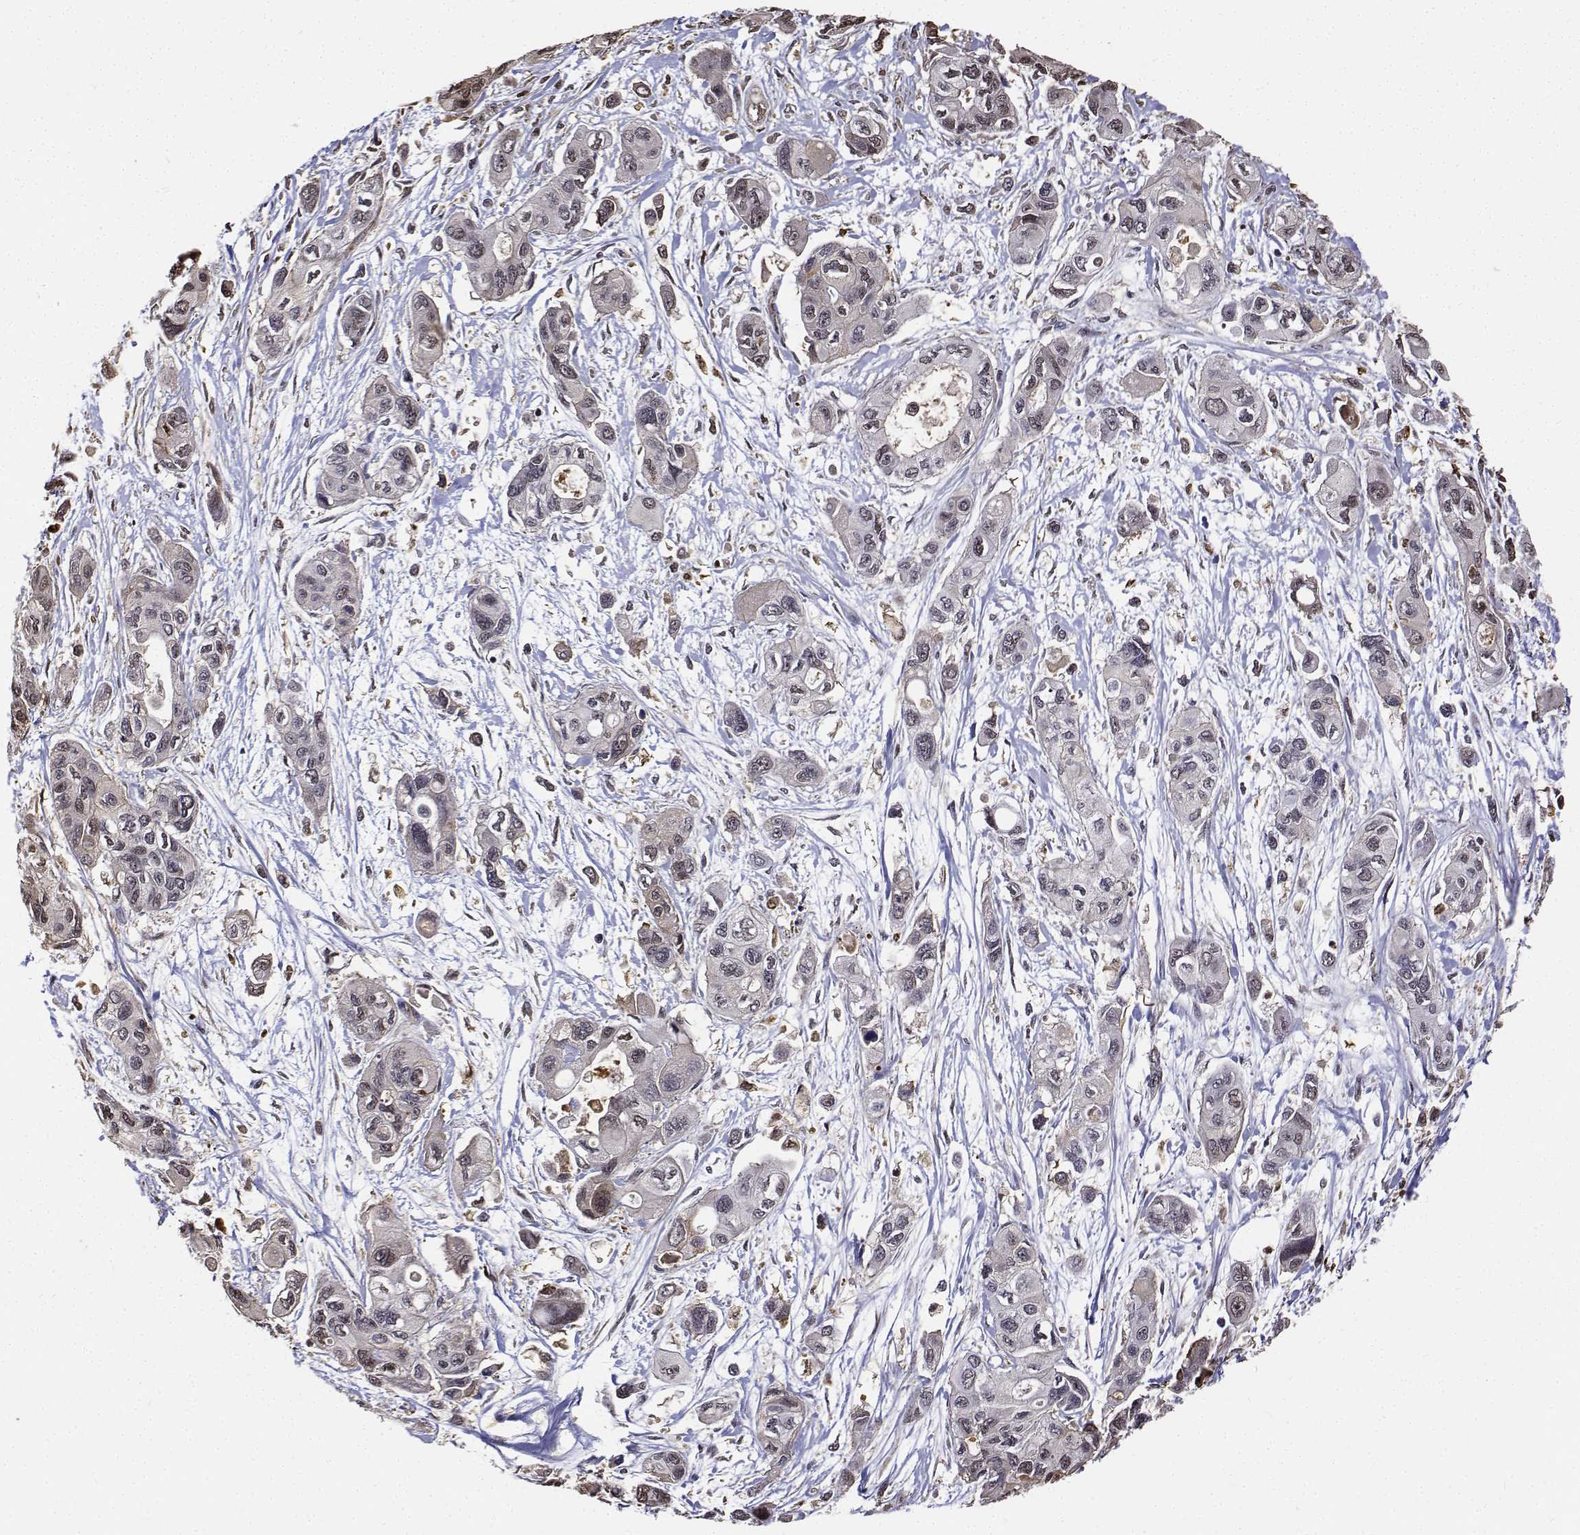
{"staining": {"intensity": "negative", "quantity": "none", "location": "none"}, "tissue": "pancreatic cancer", "cell_type": "Tumor cells", "image_type": "cancer", "snomed": [{"axis": "morphology", "description": "Adenocarcinoma, NOS"}, {"axis": "topography", "description": "Pancreas"}], "caption": "A high-resolution histopathology image shows immunohistochemistry (IHC) staining of pancreatic cancer, which exhibits no significant expression in tumor cells.", "gene": "PCID2", "patient": {"sex": "female", "age": 47}}